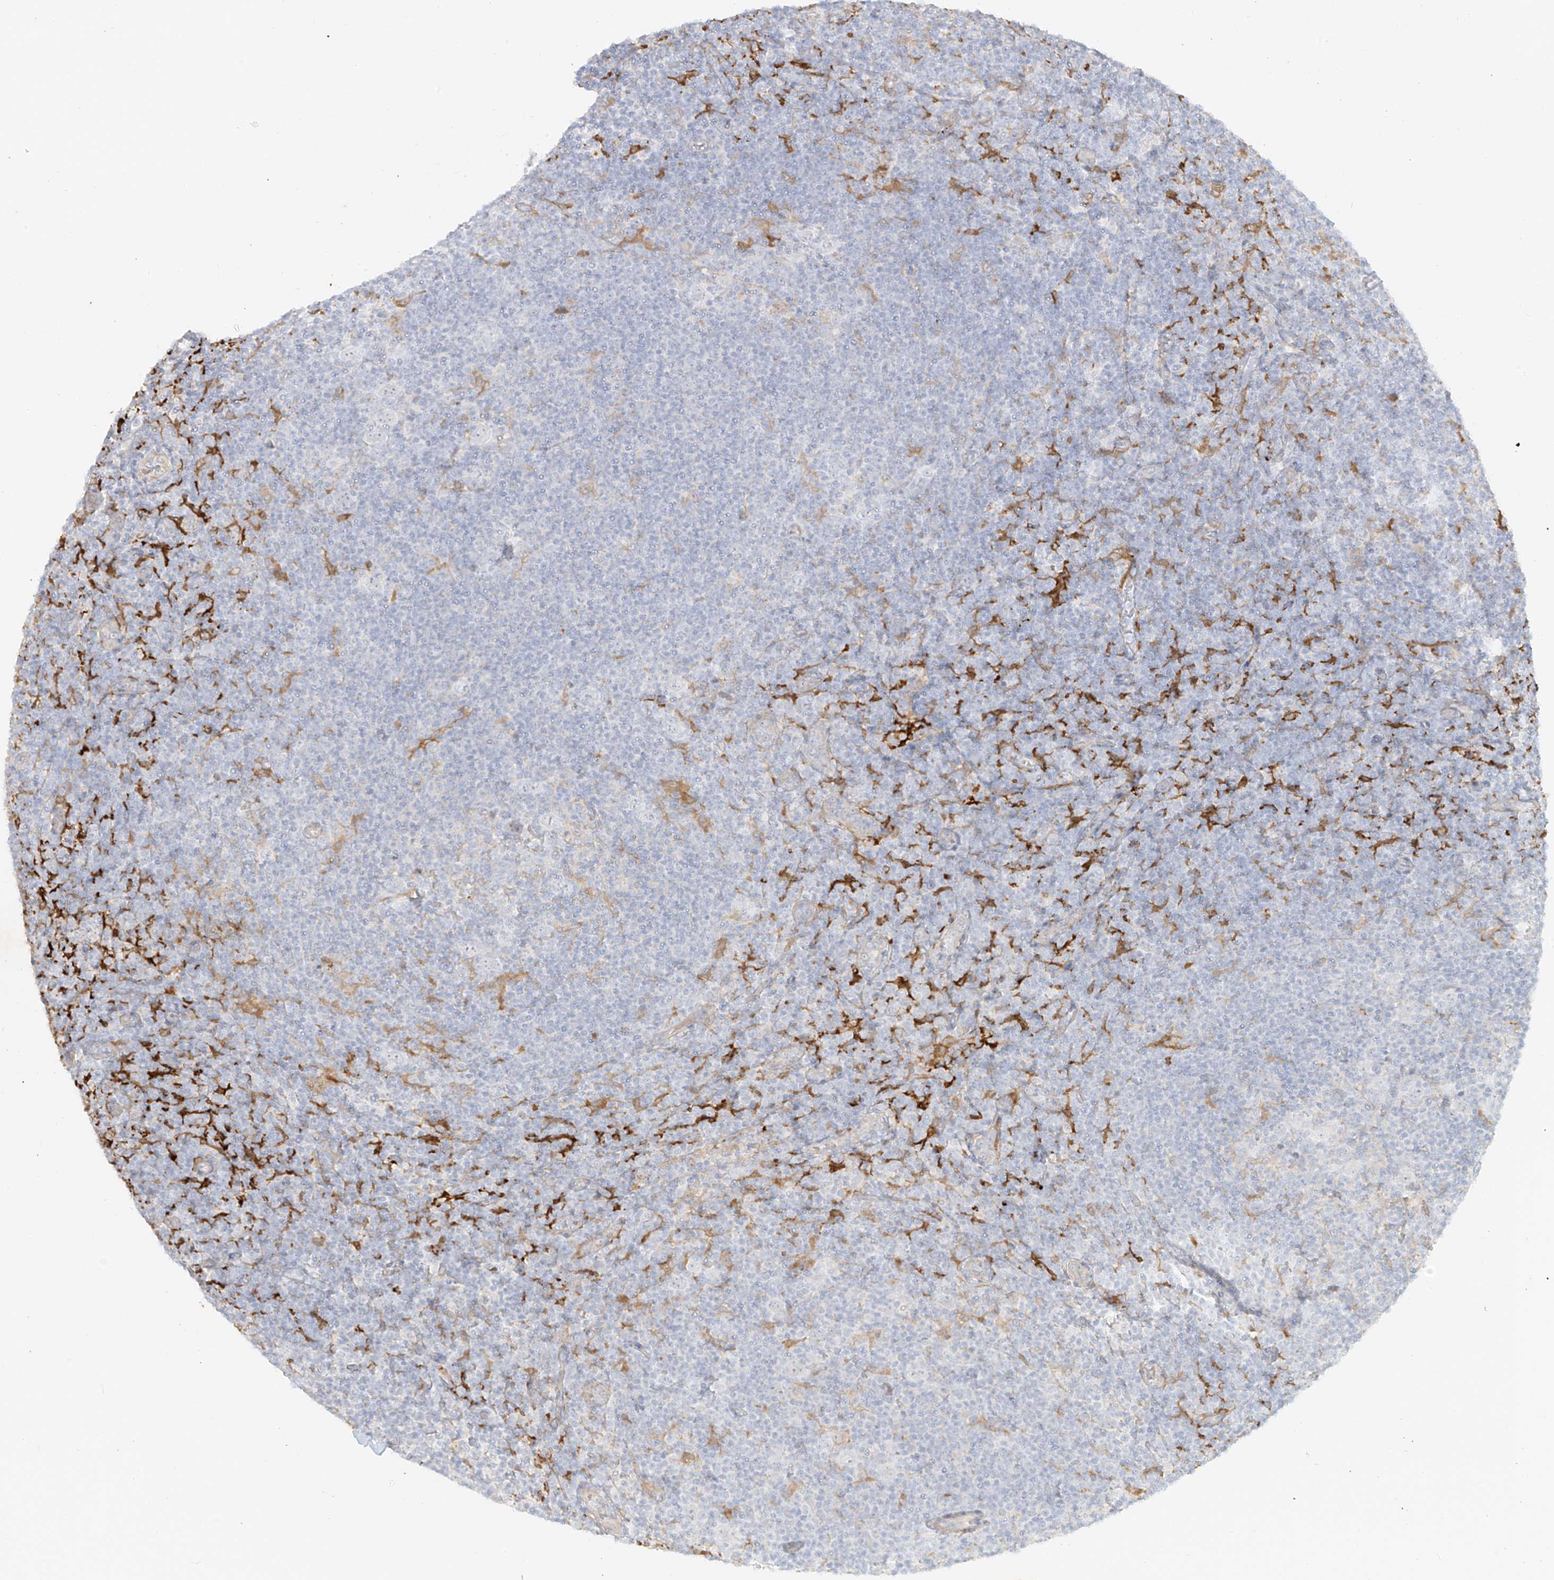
{"staining": {"intensity": "negative", "quantity": "none", "location": "none"}, "tissue": "lymphoma", "cell_type": "Tumor cells", "image_type": "cancer", "snomed": [{"axis": "morphology", "description": "Hodgkin's disease, NOS"}, {"axis": "topography", "description": "Lymph node"}], "caption": "Image shows no protein positivity in tumor cells of Hodgkin's disease tissue.", "gene": "UPK1B", "patient": {"sex": "female", "age": 57}}